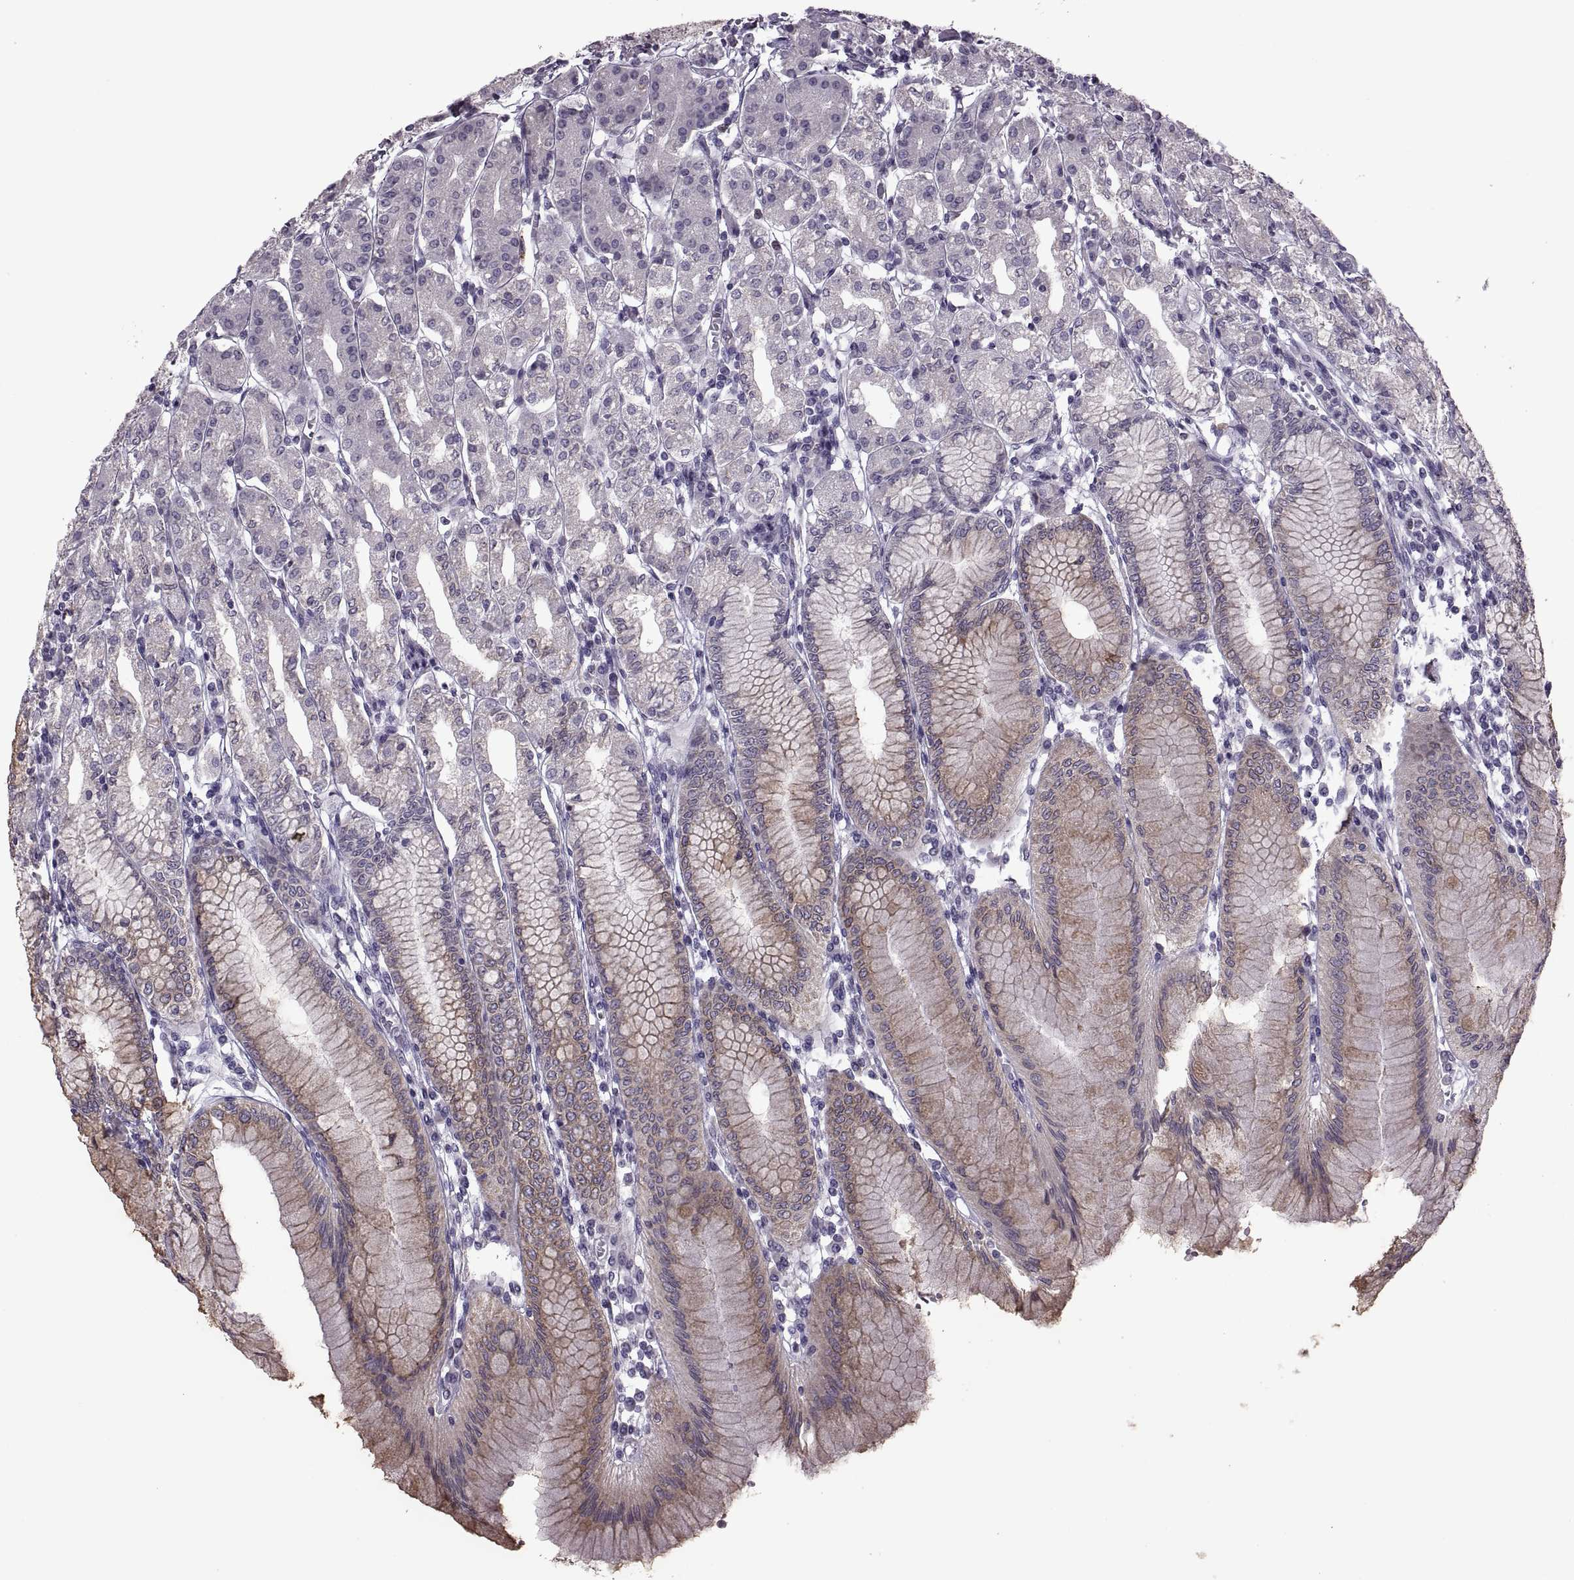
{"staining": {"intensity": "moderate", "quantity": "<25%", "location": "cytoplasmic/membranous"}, "tissue": "stomach", "cell_type": "Glandular cells", "image_type": "normal", "snomed": [{"axis": "morphology", "description": "Normal tissue, NOS"}, {"axis": "topography", "description": "Skeletal muscle"}, {"axis": "topography", "description": "Stomach"}], "caption": "Stomach stained with DAB immunohistochemistry (IHC) demonstrates low levels of moderate cytoplasmic/membranous staining in approximately <25% of glandular cells.", "gene": "PABPC1", "patient": {"sex": "female", "age": 57}}